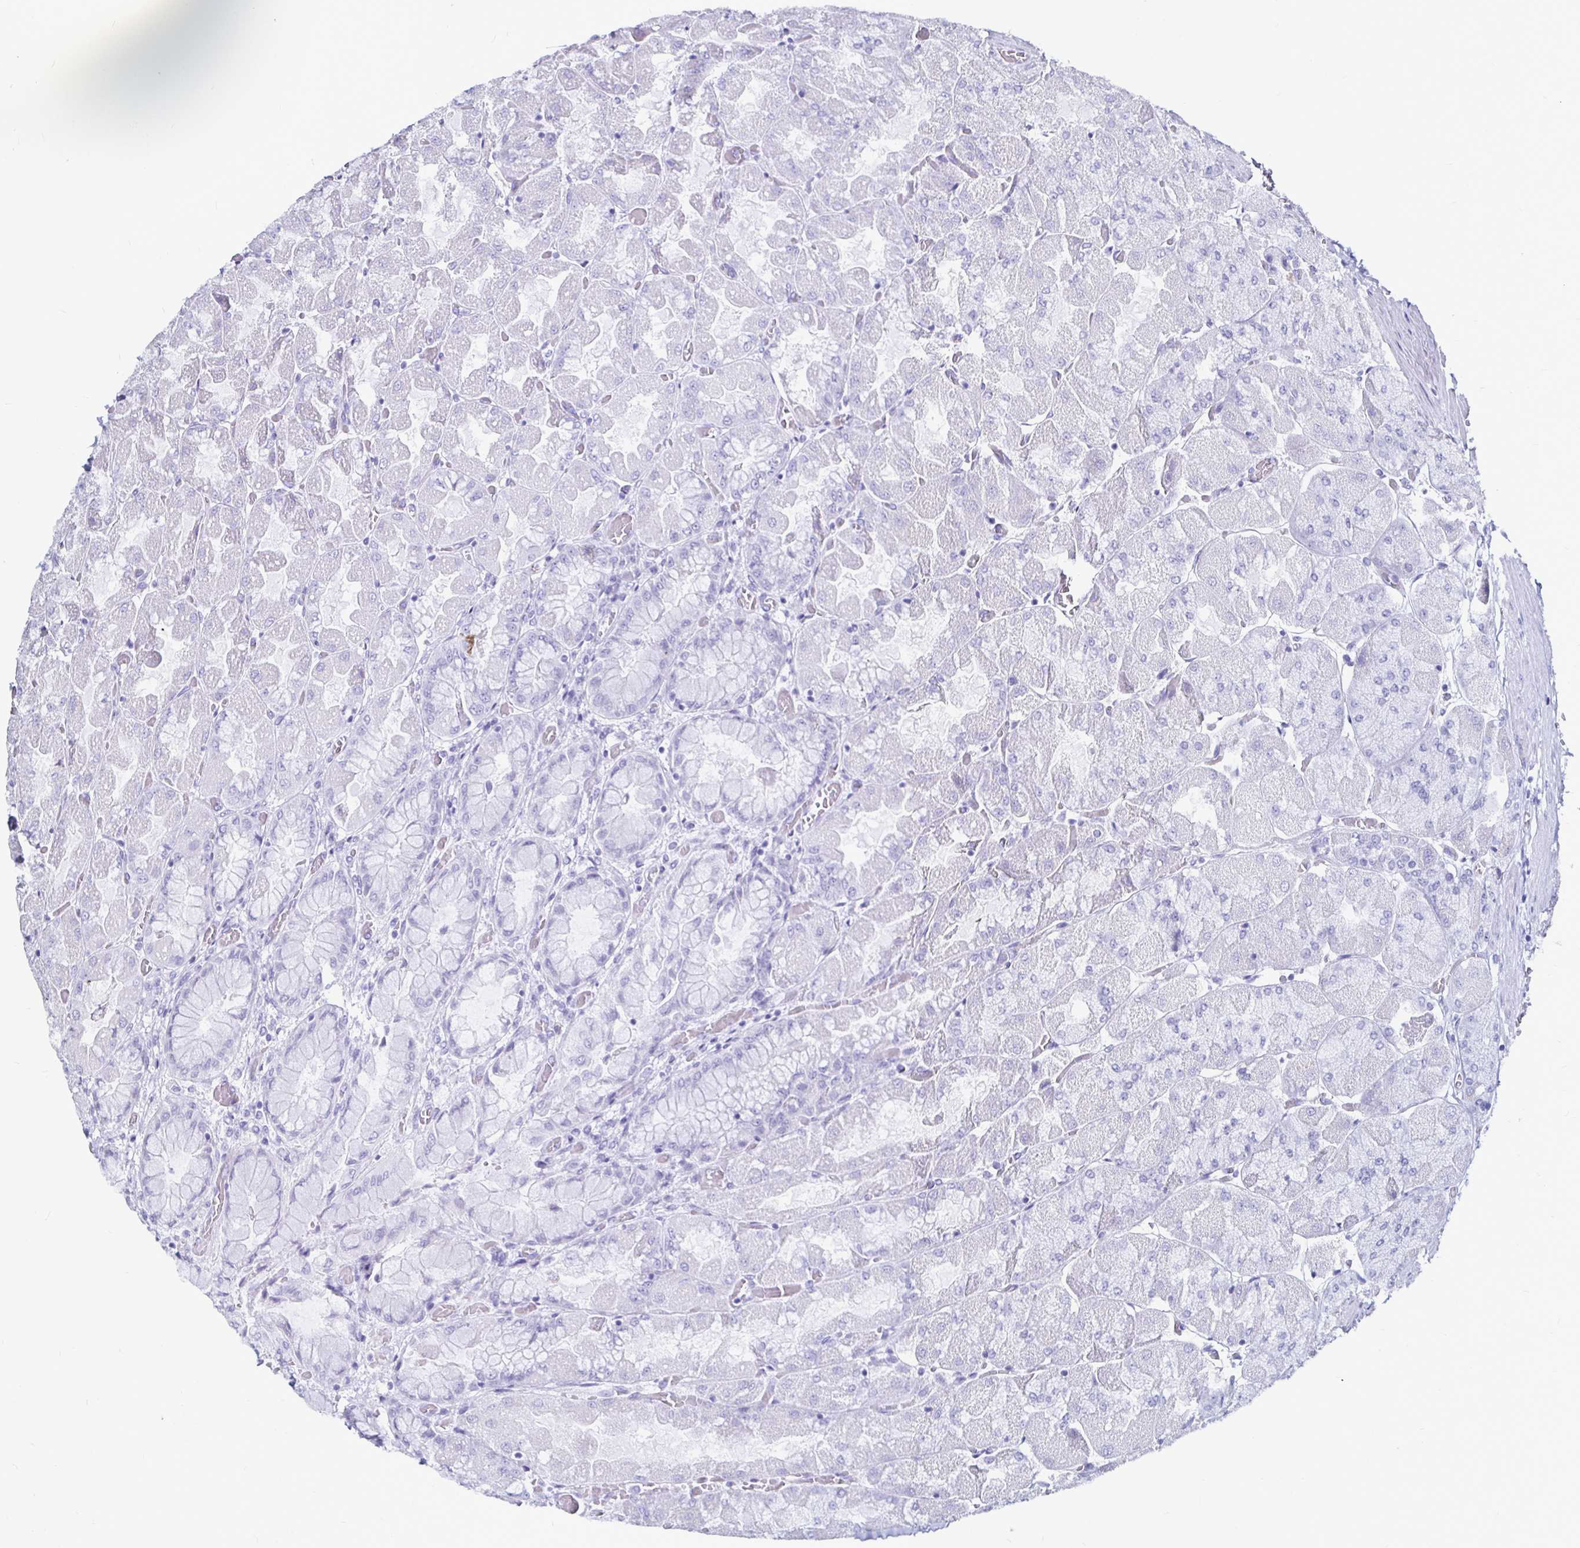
{"staining": {"intensity": "negative", "quantity": "none", "location": "none"}, "tissue": "stomach", "cell_type": "Glandular cells", "image_type": "normal", "snomed": [{"axis": "morphology", "description": "Normal tissue, NOS"}, {"axis": "topography", "description": "Stomach"}], "caption": "DAB immunohistochemical staining of benign stomach reveals no significant expression in glandular cells. The staining is performed using DAB (3,3'-diaminobenzidine) brown chromogen with nuclei counter-stained in using hematoxylin.", "gene": "LUZP4", "patient": {"sex": "female", "age": 61}}